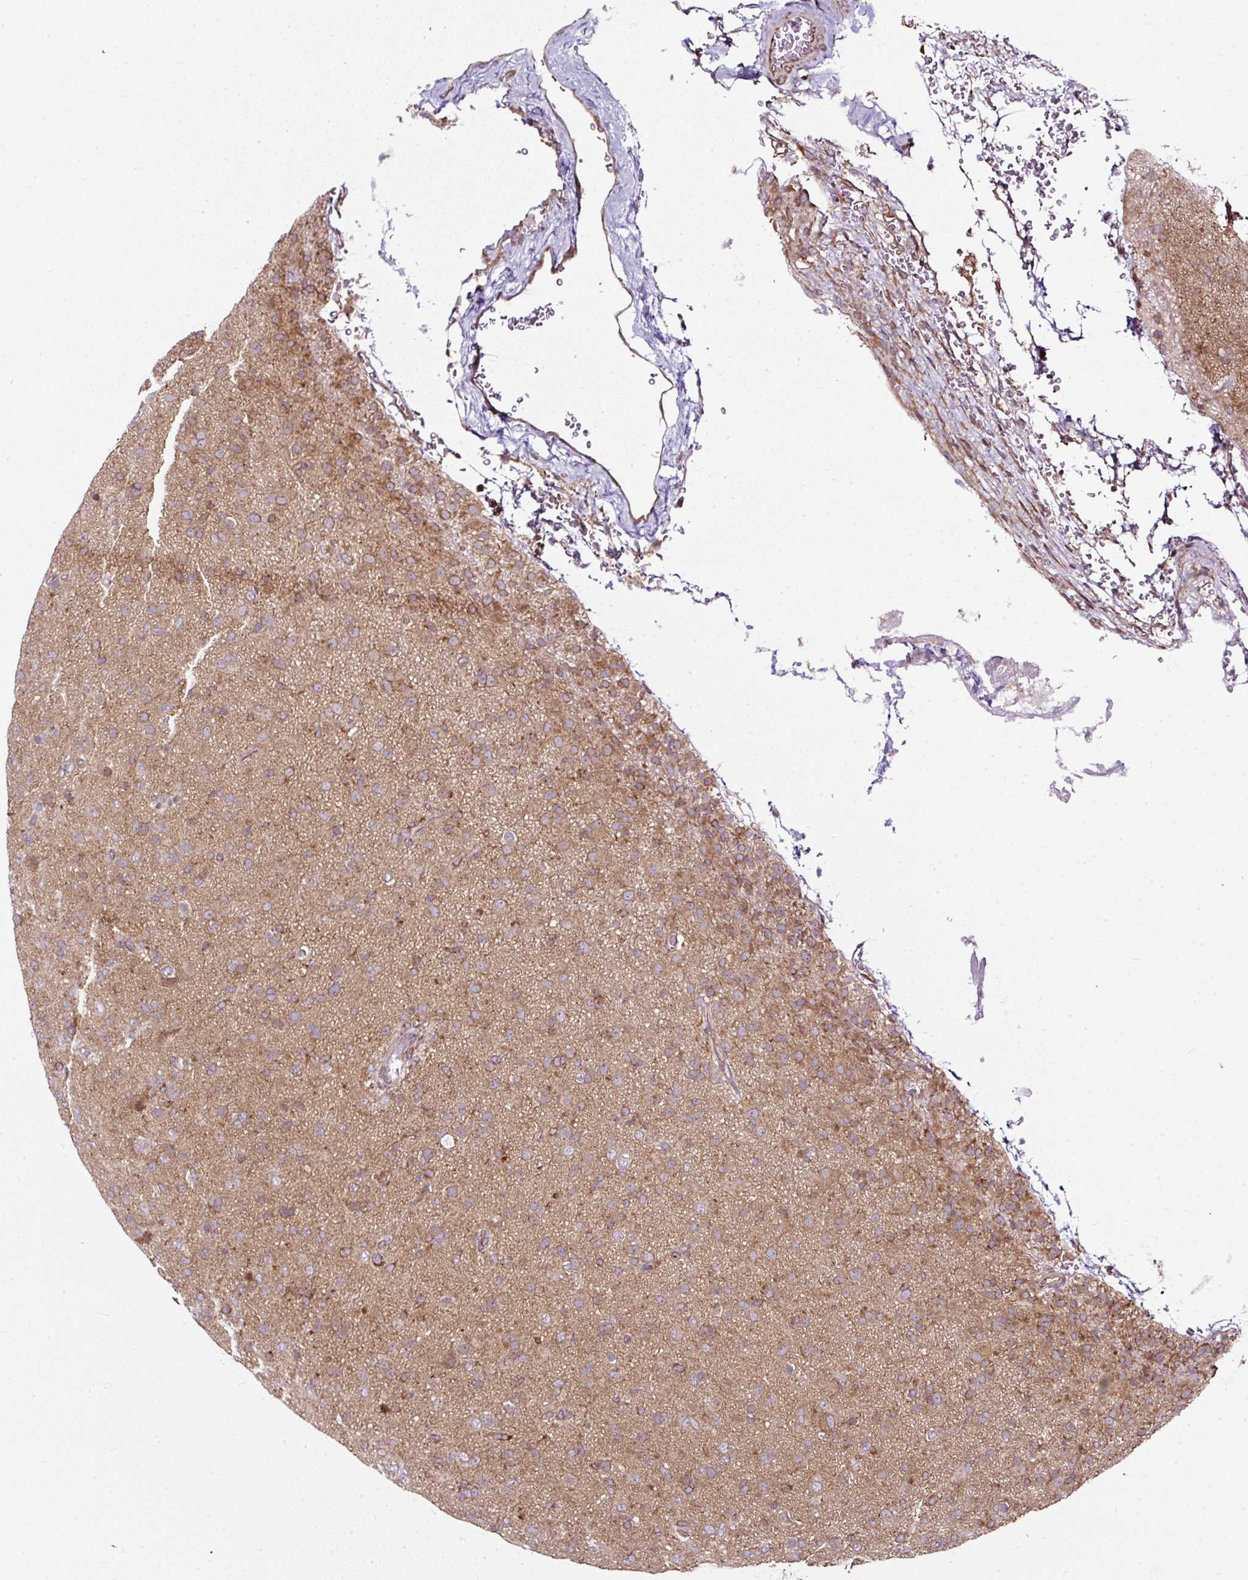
{"staining": {"intensity": "moderate", "quantity": "25%-75%", "location": "cytoplasmic/membranous"}, "tissue": "glioma", "cell_type": "Tumor cells", "image_type": "cancer", "snomed": [{"axis": "morphology", "description": "Glioma, malignant, Low grade"}, {"axis": "topography", "description": "Brain"}], "caption": "IHC (DAB (3,3'-diaminobenzidine)) staining of low-grade glioma (malignant) shows moderate cytoplasmic/membranous protein positivity in approximately 25%-75% of tumor cells. (DAB IHC with brightfield microscopy, high magnification).", "gene": "KDM4E", "patient": {"sex": "male", "age": 65}}